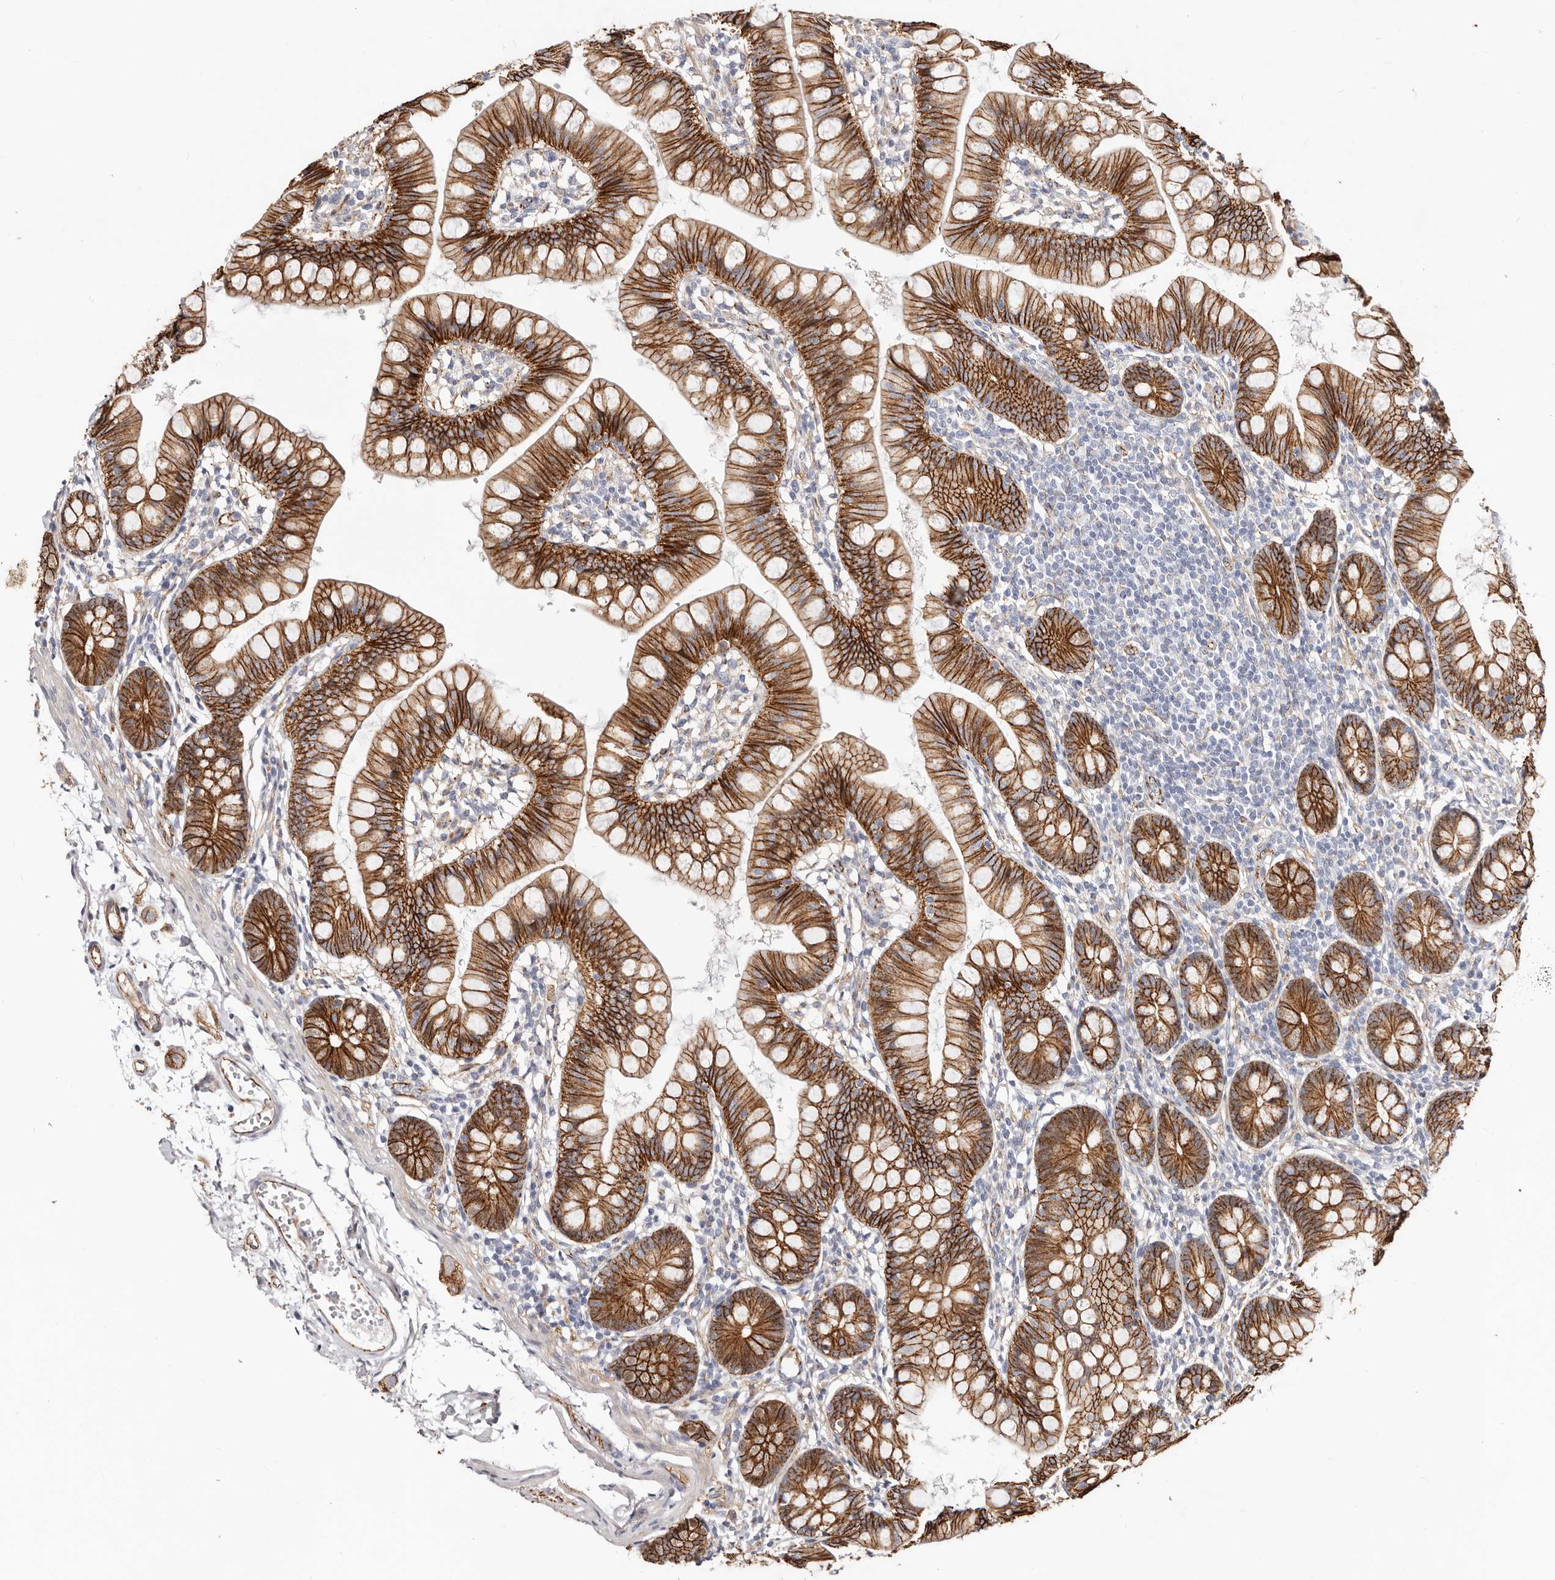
{"staining": {"intensity": "strong", "quantity": ">75%", "location": "cytoplasmic/membranous"}, "tissue": "small intestine", "cell_type": "Glandular cells", "image_type": "normal", "snomed": [{"axis": "morphology", "description": "Normal tissue, NOS"}, {"axis": "topography", "description": "Small intestine"}], "caption": "Immunohistochemistry histopathology image of benign small intestine: human small intestine stained using IHC demonstrates high levels of strong protein expression localized specifically in the cytoplasmic/membranous of glandular cells, appearing as a cytoplasmic/membranous brown color.", "gene": "CTNNB1", "patient": {"sex": "male", "age": 7}}